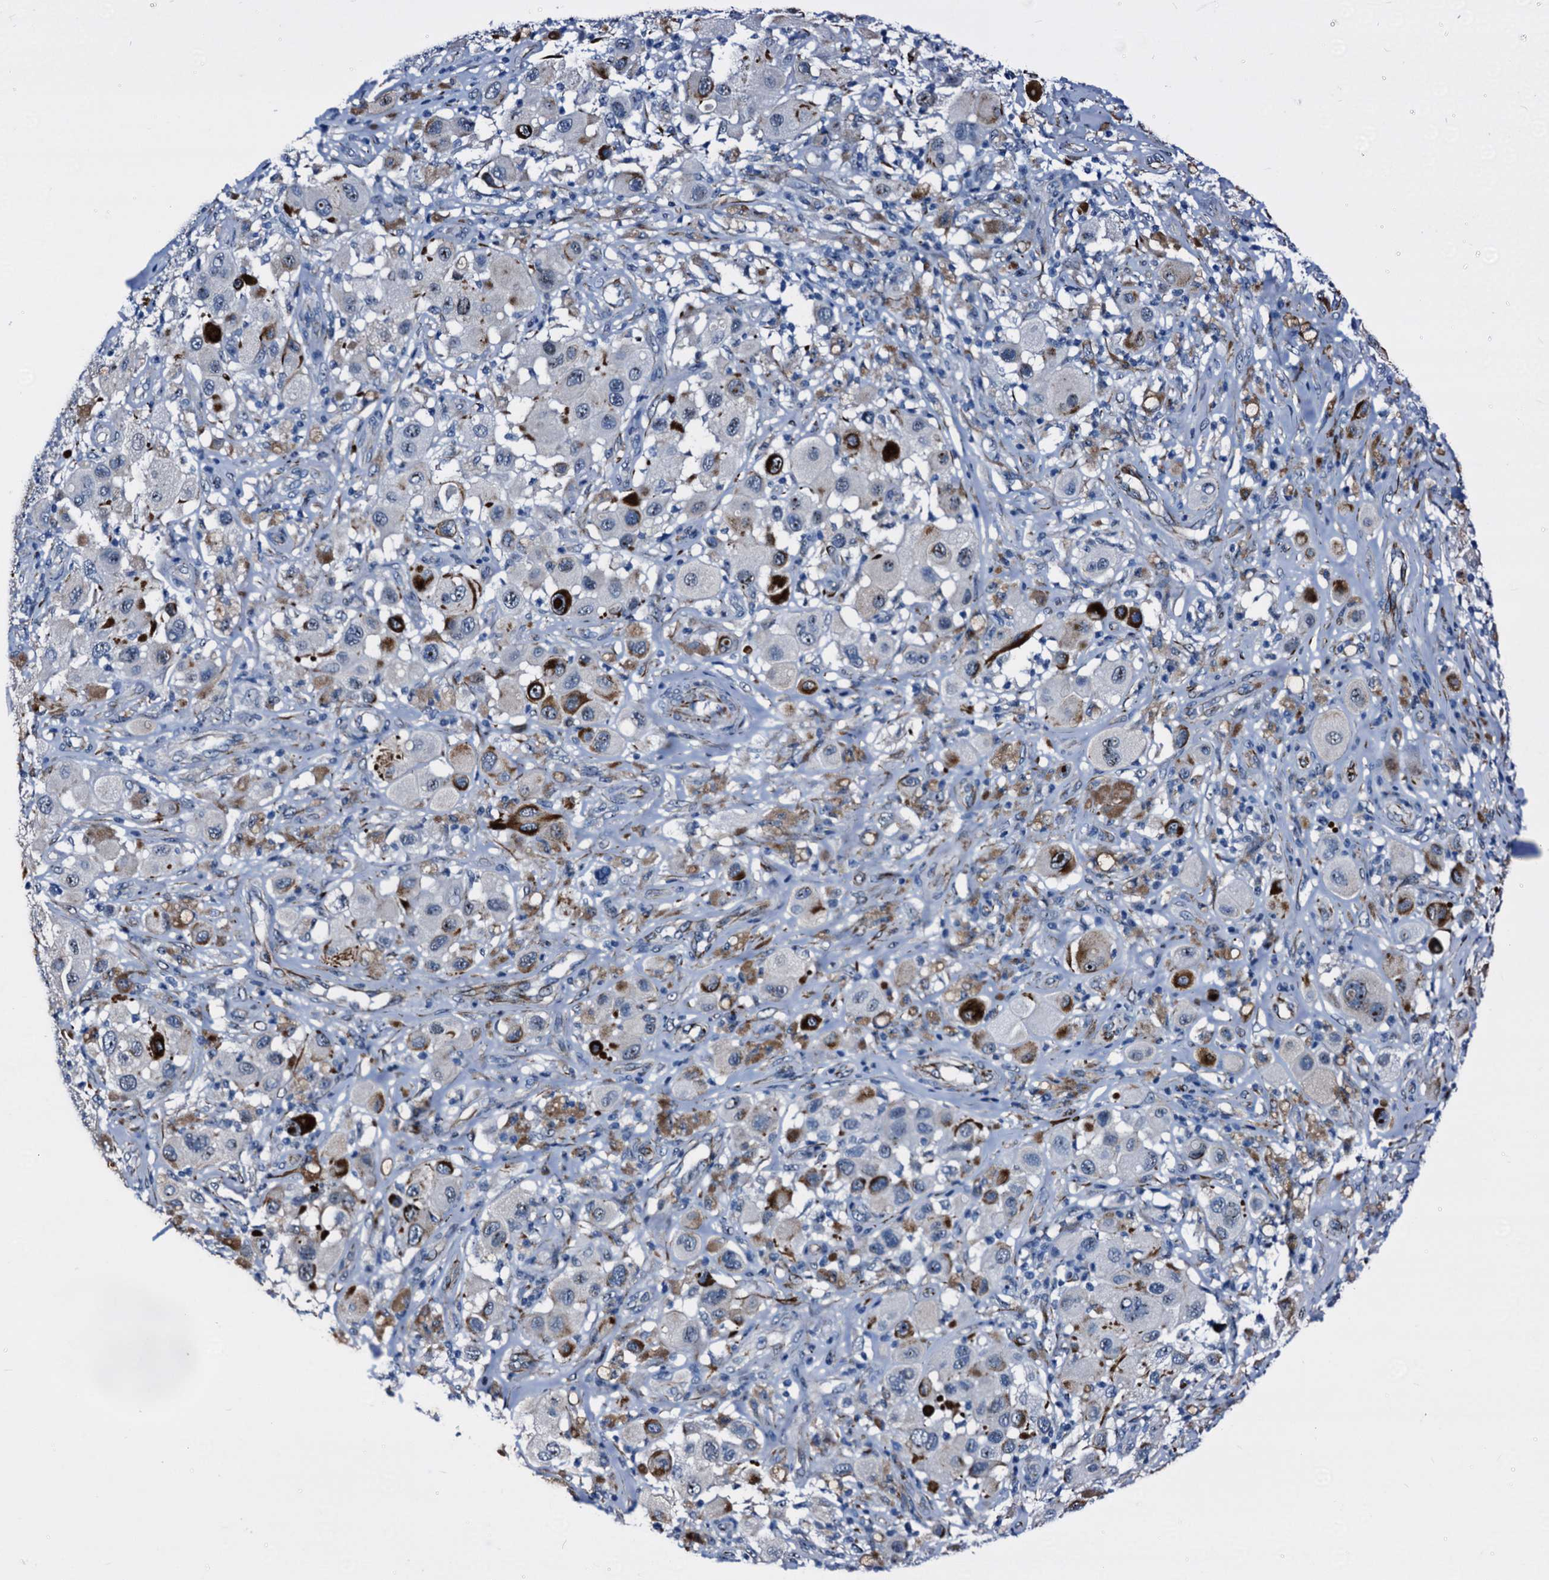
{"staining": {"intensity": "strong", "quantity": "25%-75%", "location": "cytoplasmic/membranous,nuclear"}, "tissue": "melanoma", "cell_type": "Tumor cells", "image_type": "cancer", "snomed": [{"axis": "morphology", "description": "Malignant melanoma, Metastatic site"}, {"axis": "topography", "description": "Skin"}], "caption": "A histopathology image of human melanoma stained for a protein demonstrates strong cytoplasmic/membranous and nuclear brown staining in tumor cells.", "gene": "EMG1", "patient": {"sex": "male", "age": 41}}